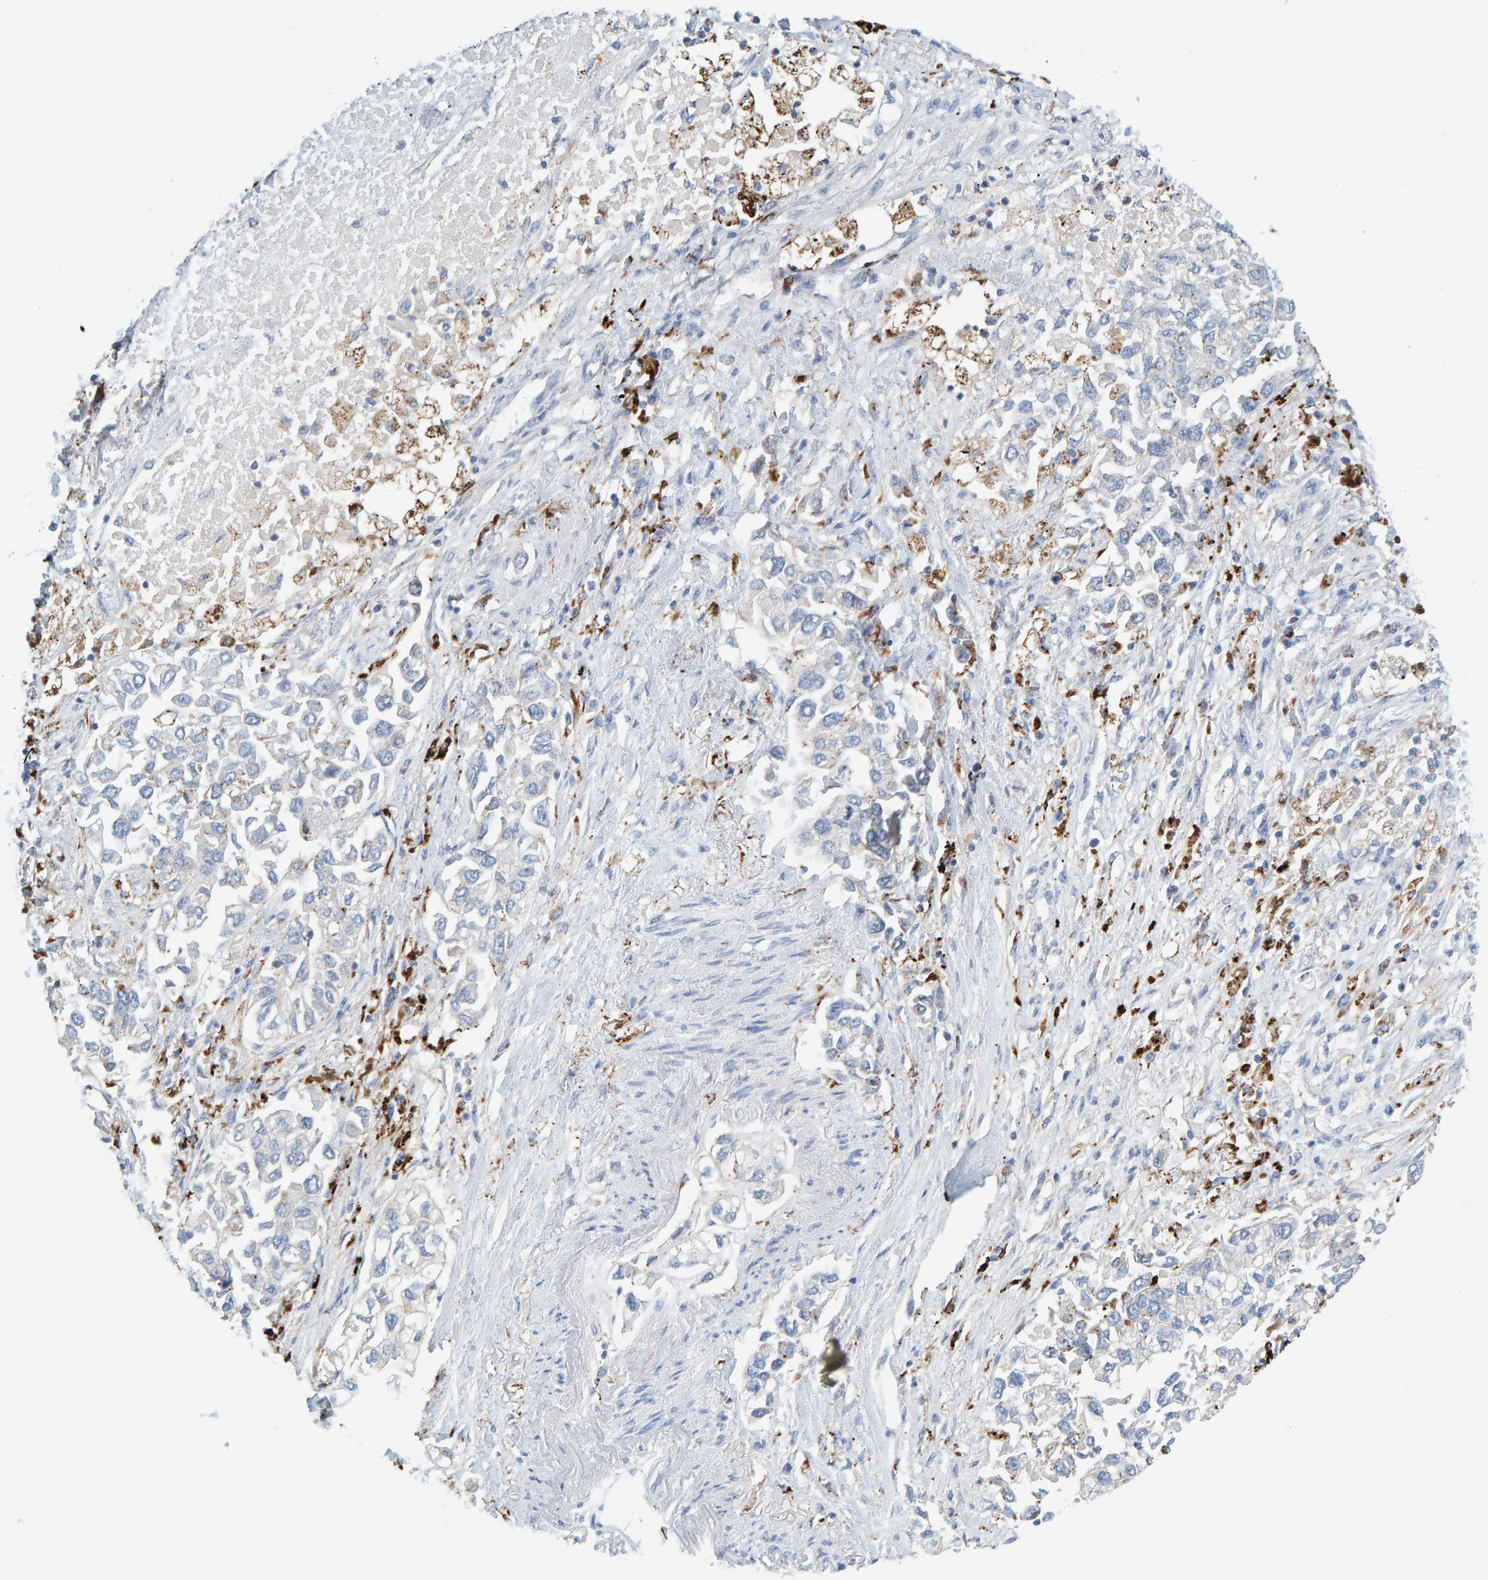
{"staining": {"intensity": "negative", "quantity": "none", "location": "none"}, "tissue": "lung cancer", "cell_type": "Tumor cells", "image_type": "cancer", "snomed": [{"axis": "morphology", "description": "Inflammation, NOS"}, {"axis": "morphology", "description": "Adenocarcinoma, NOS"}, {"axis": "topography", "description": "Lung"}], "caption": "This is an immunohistochemistry image of lung cancer (adenocarcinoma). There is no expression in tumor cells.", "gene": "BIN3", "patient": {"sex": "male", "age": 63}}